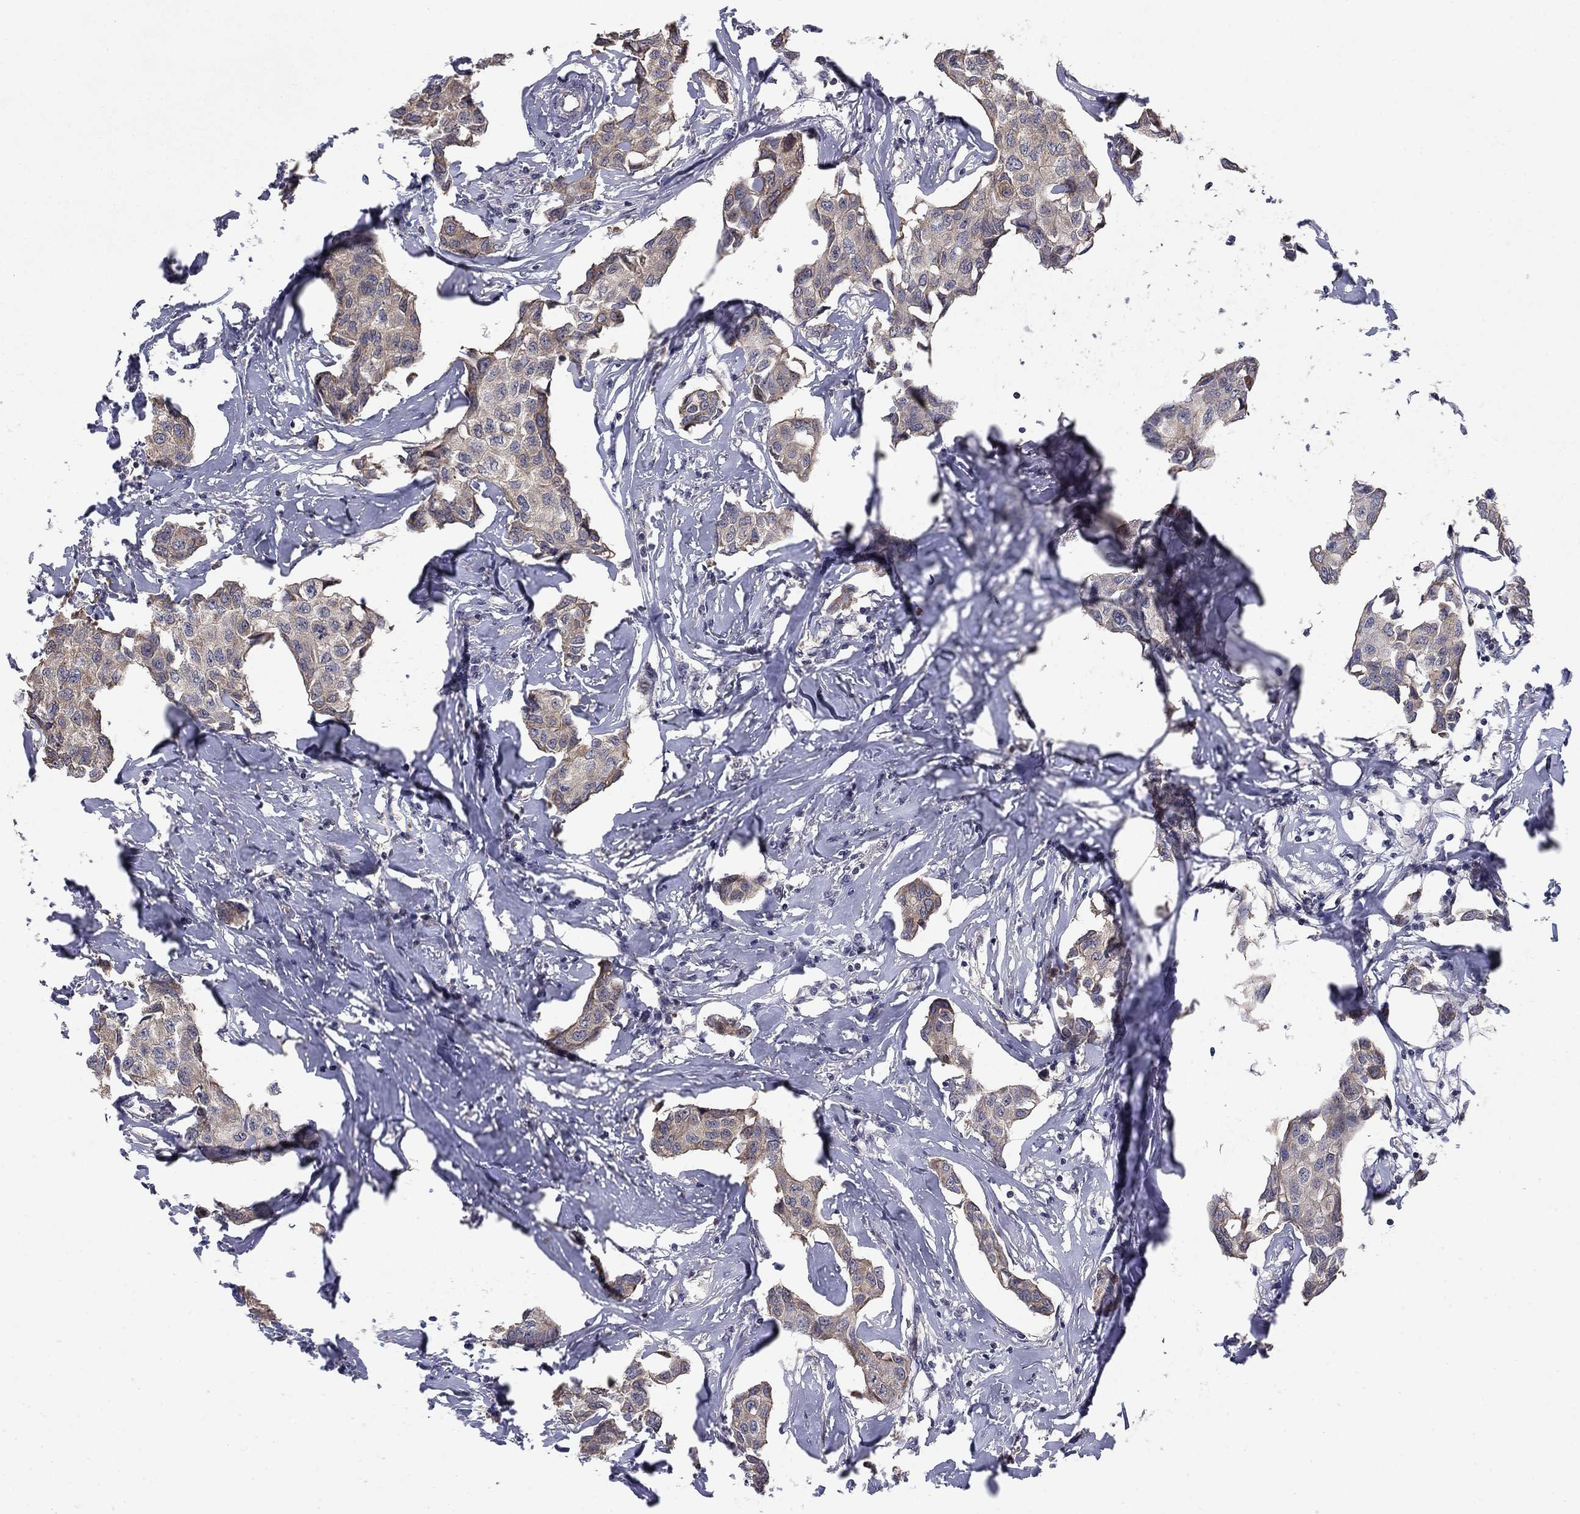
{"staining": {"intensity": "weak", "quantity": "25%-75%", "location": "cytoplasmic/membranous"}, "tissue": "breast cancer", "cell_type": "Tumor cells", "image_type": "cancer", "snomed": [{"axis": "morphology", "description": "Duct carcinoma"}, {"axis": "topography", "description": "Breast"}], "caption": "Weak cytoplasmic/membranous expression for a protein is appreciated in approximately 25%-75% of tumor cells of breast invasive ductal carcinoma using immunohistochemistry (IHC).", "gene": "BCL11A", "patient": {"sex": "female", "age": 80}}